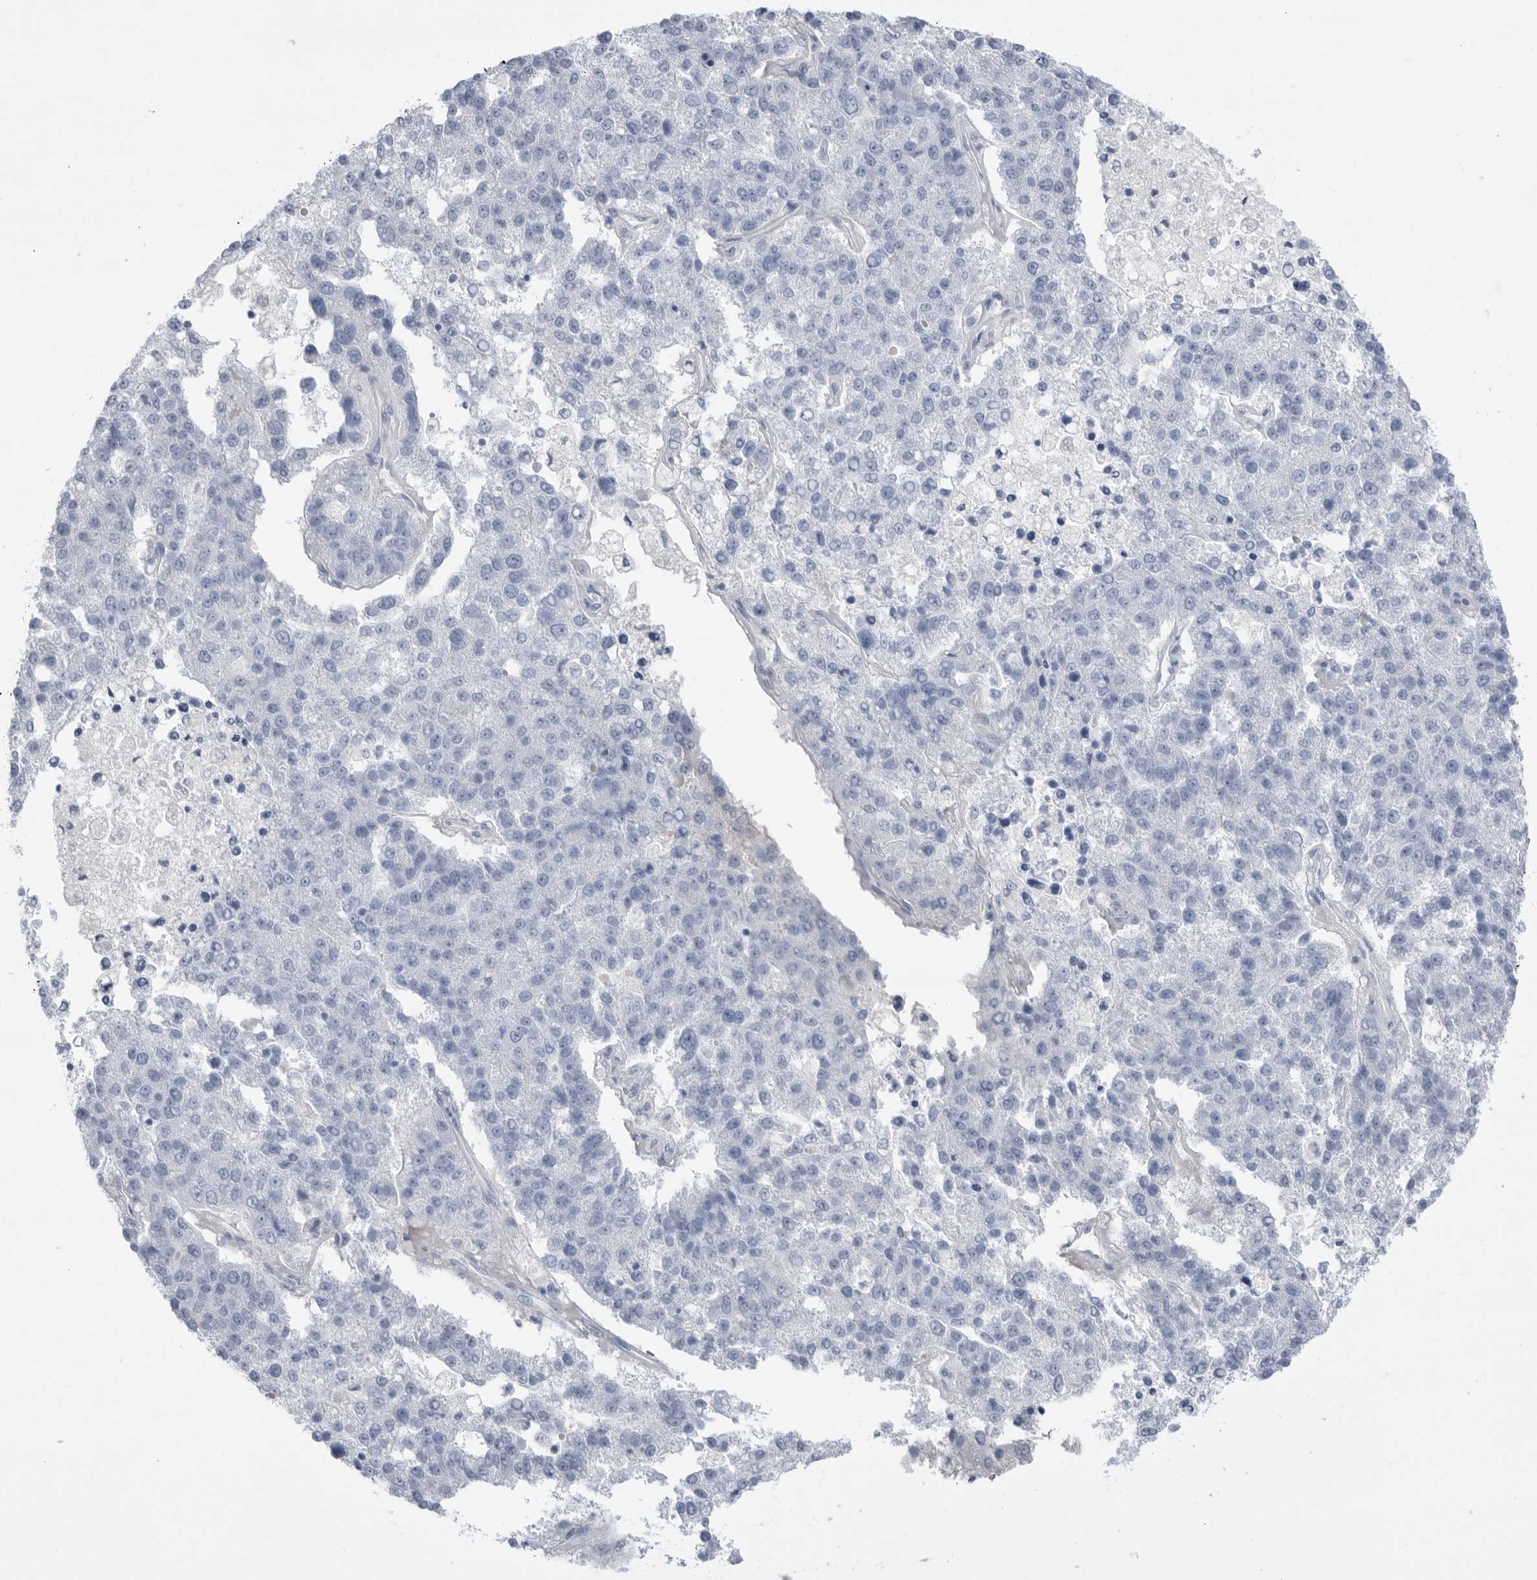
{"staining": {"intensity": "negative", "quantity": "none", "location": "none"}, "tissue": "pancreatic cancer", "cell_type": "Tumor cells", "image_type": "cancer", "snomed": [{"axis": "morphology", "description": "Adenocarcinoma, NOS"}, {"axis": "topography", "description": "Pancreas"}], "caption": "The immunohistochemistry photomicrograph has no significant positivity in tumor cells of pancreatic cancer (adenocarcinoma) tissue. Brightfield microscopy of immunohistochemistry stained with DAB (3,3'-diaminobenzidine) (brown) and hematoxylin (blue), captured at high magnification.", "gene": "ABHD12", "patient": {"sex": "female", "age": 61}}